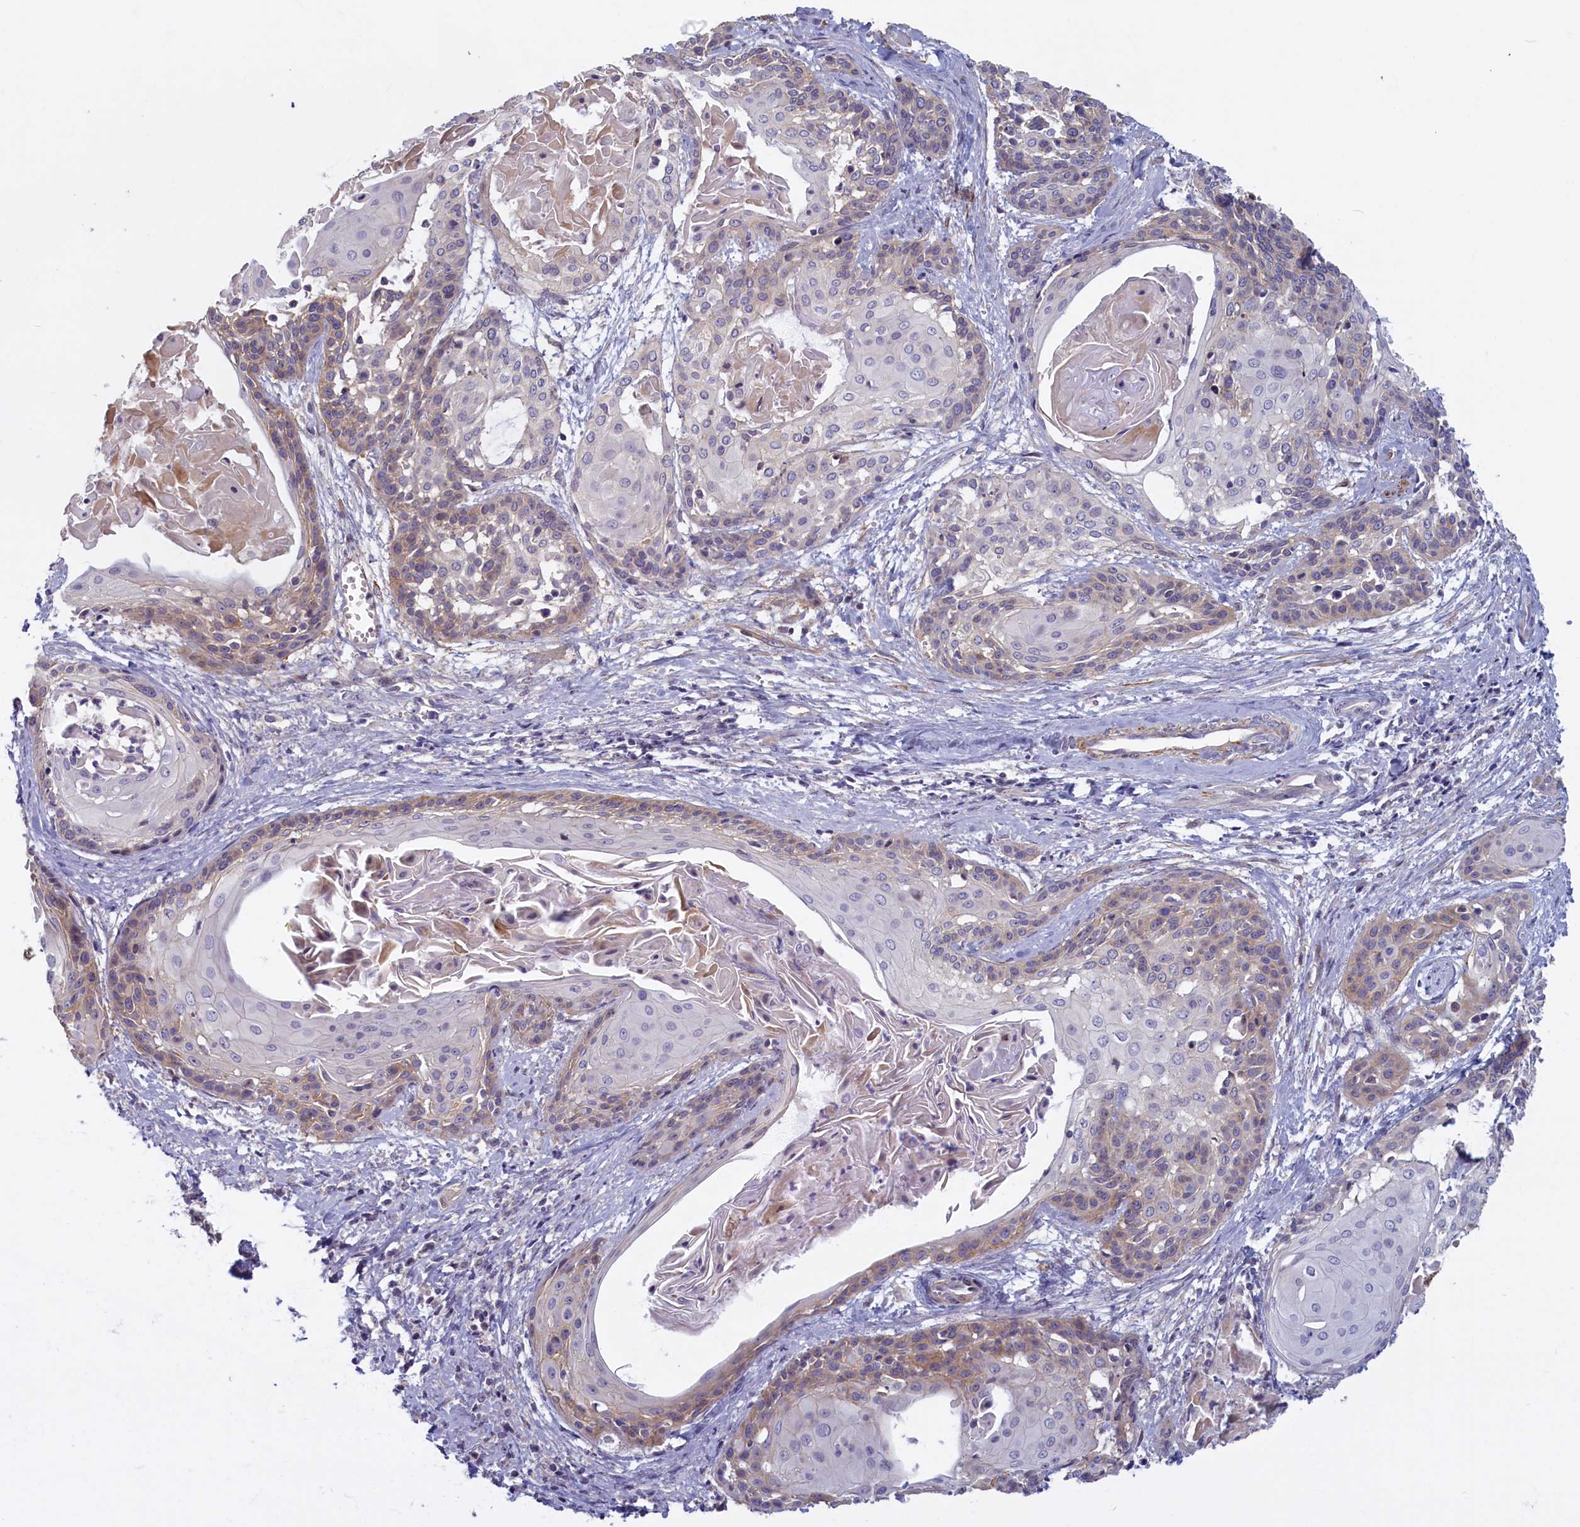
{"staining": {"intensity": "weak", "quantity": "<25%", "location": "cytoplasmic/membranous"}, "tissue": "cervical cancer", "cell_type": "Tumor cells", "image_type": "cancer", "snomed": [{"axis": "morphology", "description": "Squamous cell carcinoma, NOS"}, {"axis": "topography", "description": "Cervix"}], "caption": "A micrograph of cervical cancer stained for a protein exhibits no brown staining in tumor cells.", "gene": "TRPM4", "patient": {"sex": "female", "age": 57}}